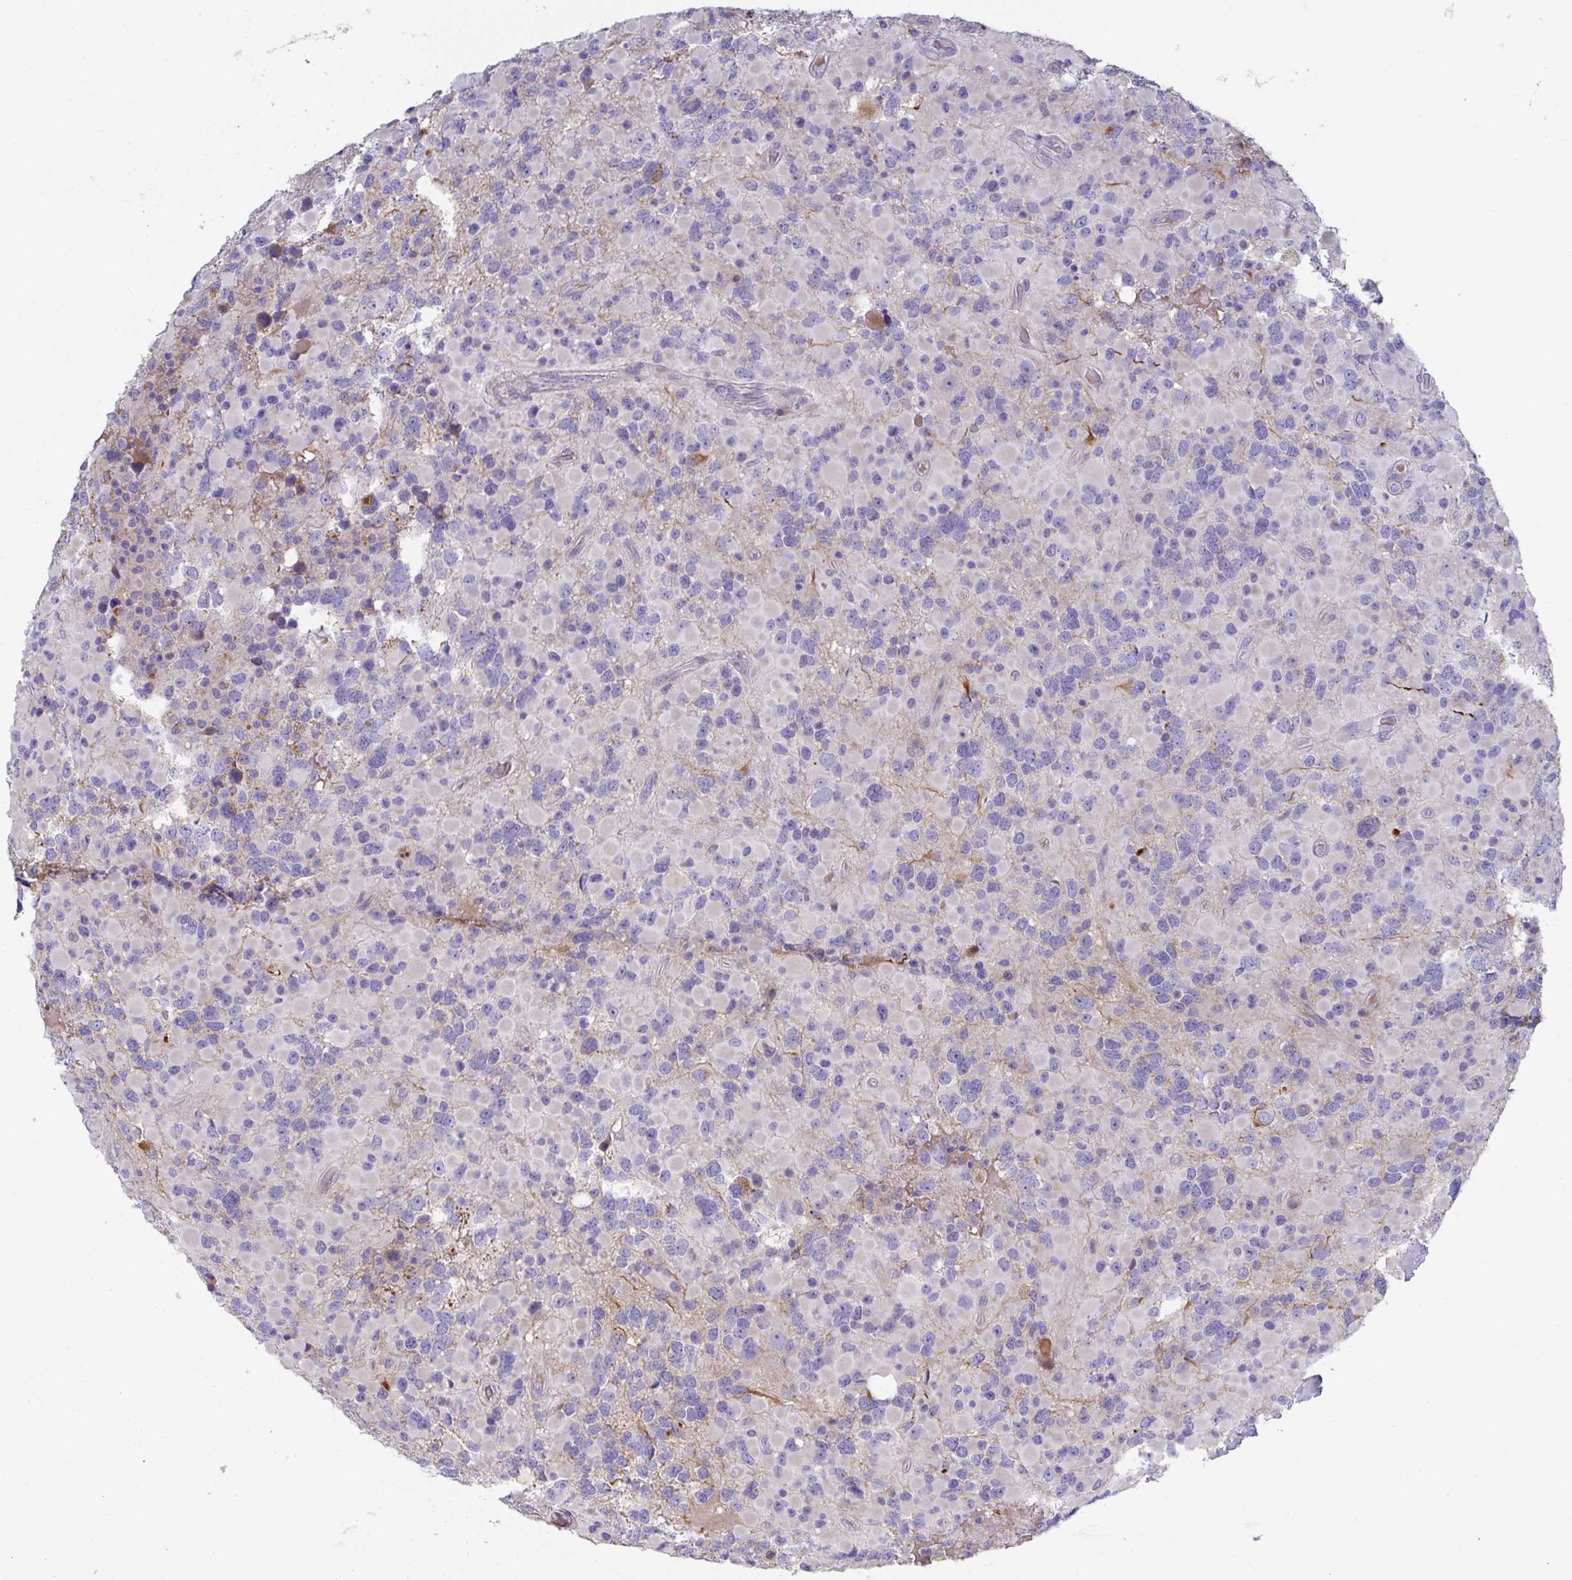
{"staining": {"intensity": "negative", "quantity": "none", "location": "none"}, "tissue": "glioma", "cell_type": "Tumor cells", "image_type": "cancer", "snomed": [{"axis": "morphology", "description": "Glioma, malignant, High grade"}, {"axis": "topography", "description": "Brain"}], "caption": "IHC photomicrograph of human high-grade glioma (malignant) stained for a protein (brown), which displays no staining in tumor cells. The staining is performed using DAB brown chromogen with nuclei counter-stained in using hematoxylin.", "gene": "ANO5", "patient": {"sex": "female", "age": 40}}